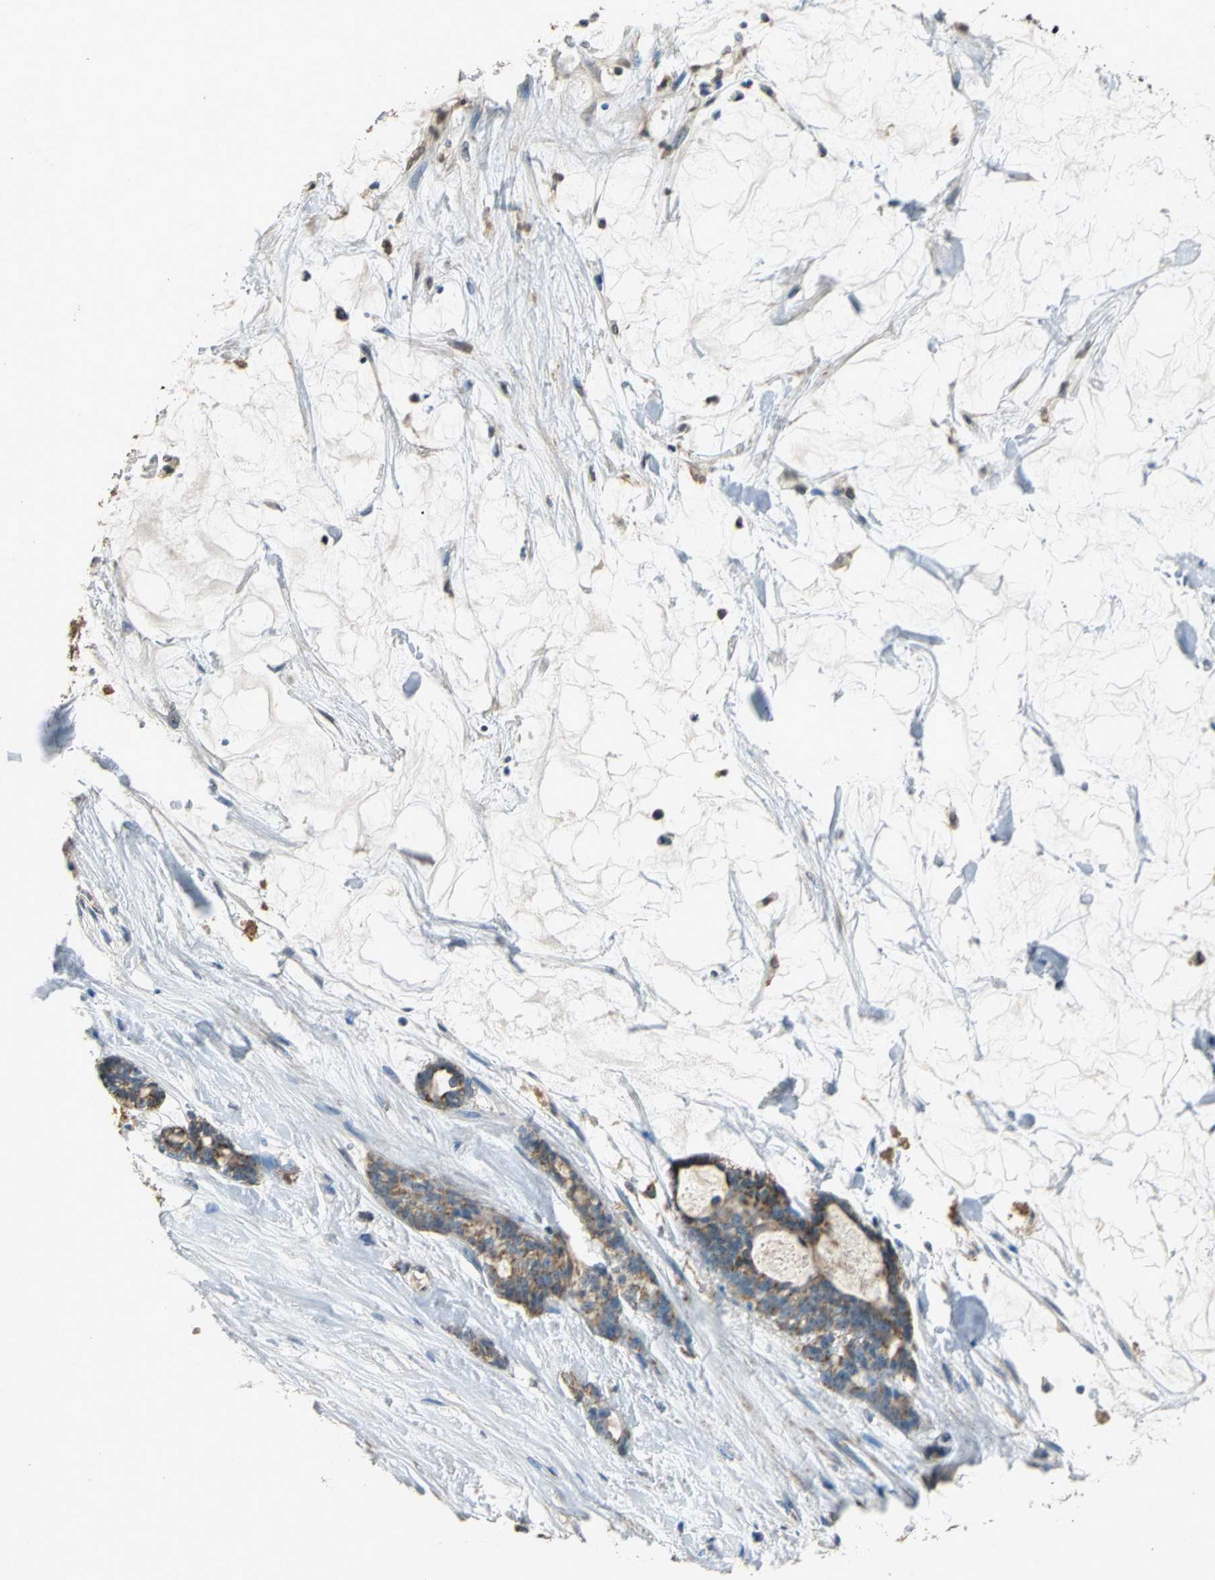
{"staining": {"intensity": "moderate", "quantity": ">75%", "location": "cytoplasmic/membranous"}, "tissue": "pancreatic cancer", "cell_type": "Tumor cells", "image_type": "cancer", "snomed": [{"axis": "morphology", "description": "Adenocarcinoma, NOS"}, {"axis": "topography", "description": "Pancreas"}], "caption": "DAB immunohistochemical staining of pancreatic cancer (adenocarcinoma) shows moderate cytoplasmic/membranous protein positivity in approximately >75% of tumor cells. (DAB = brown stain, brightfield microscopy at high magnification).", "gene": "NDUFB5", "patient": {"sex": "female", "age": 73}}